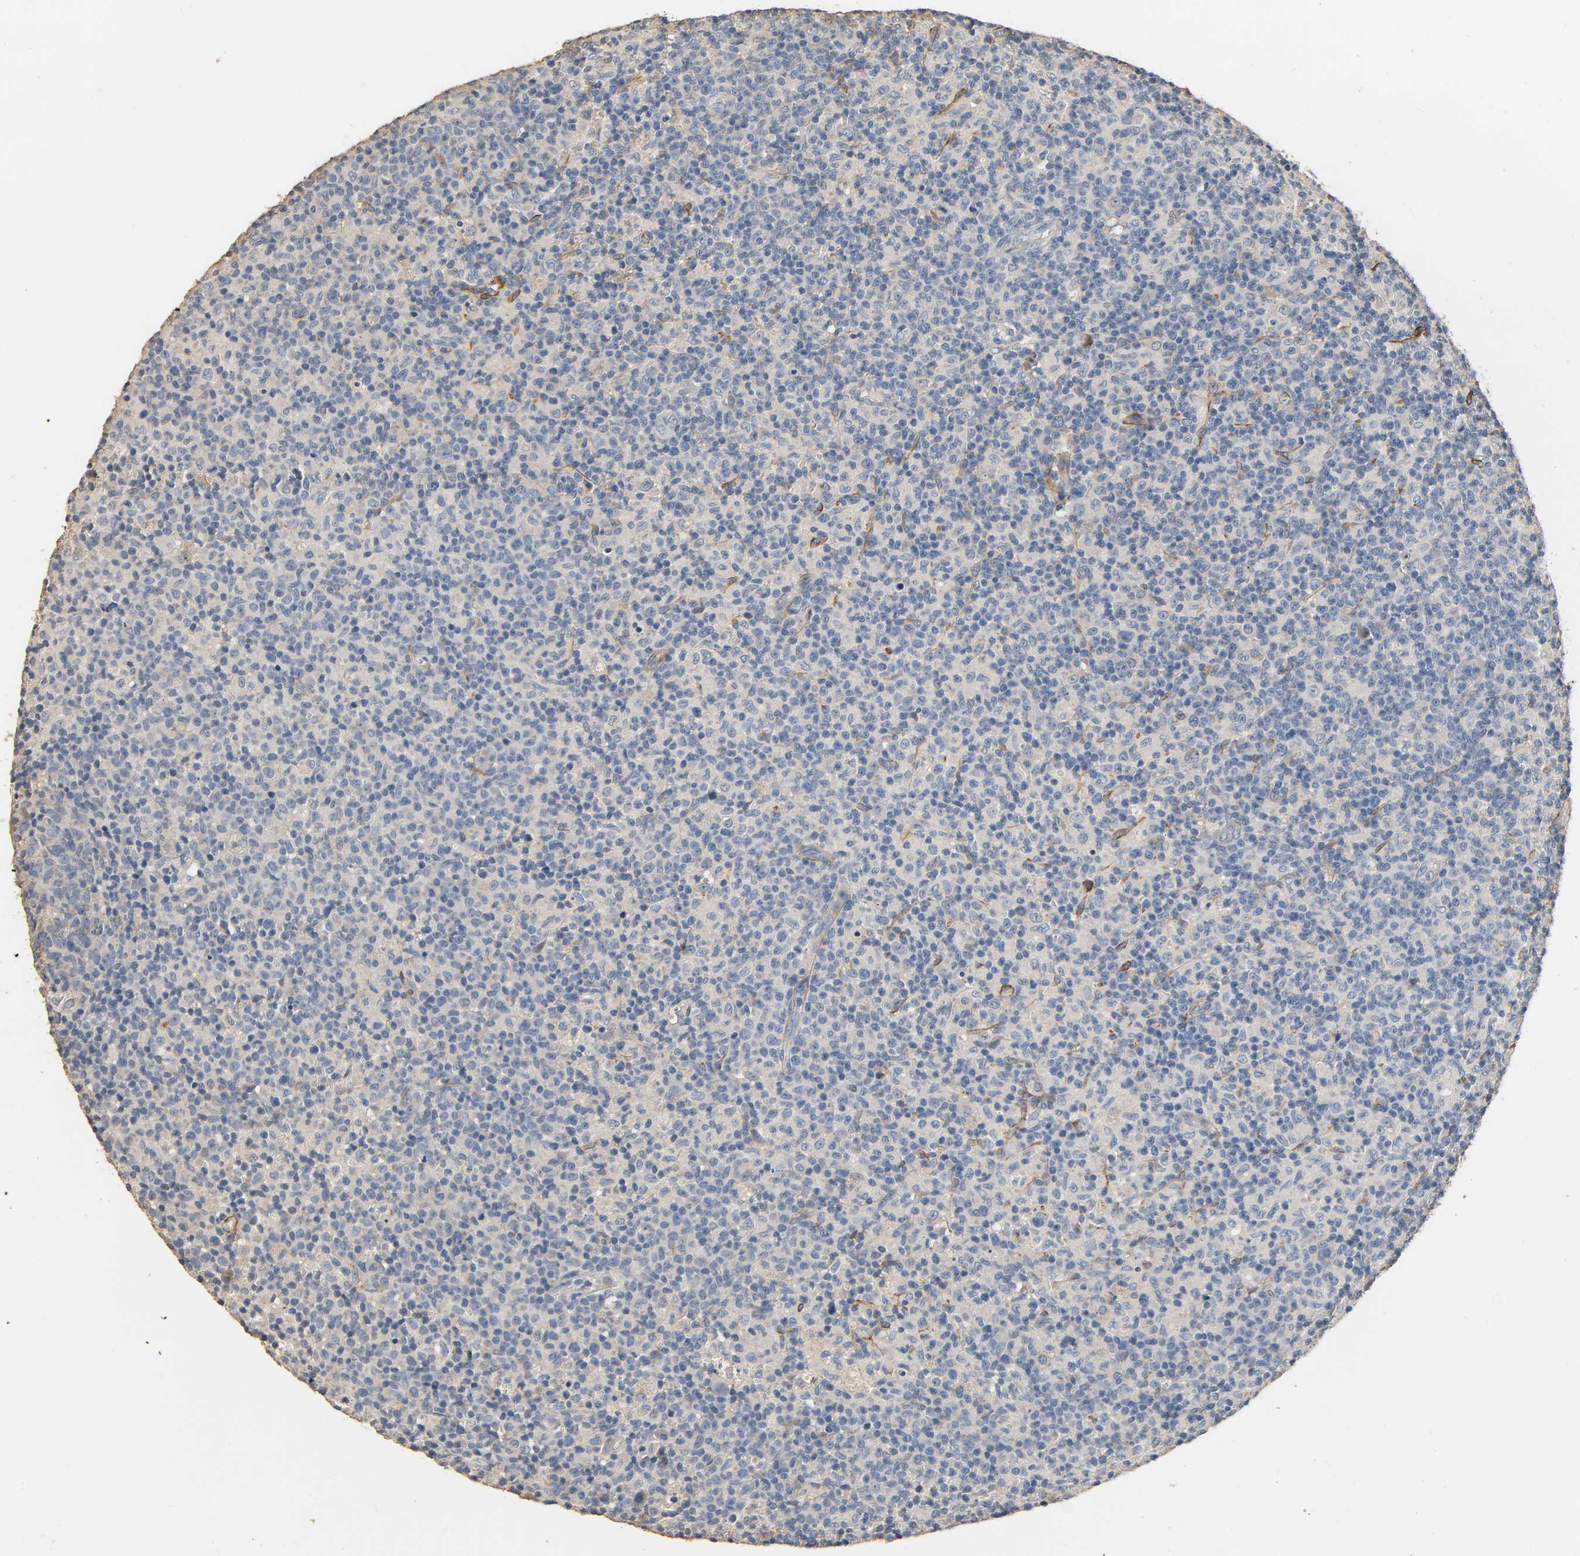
{"staining": {"intensity": "negative", "quantity": "none", "location": "none"}, "tissue": "lymph node", "cell_type": "Germinal center cells", "image_type": "normal", "snomed": [{"axis": "morphology", "description": "Normal tissue, NOS"}, {"axis": "morphology", "description": "Inflammation, NOS"}, {"axis": "topography", "description": "Lymph node"}], "caption": "IHC image of normal lymph node stained for a protein (brown), which displays no positivity in germinal center cells.", "gene": "GSTA1", "patient": {"sex": "male", "age": 55}}